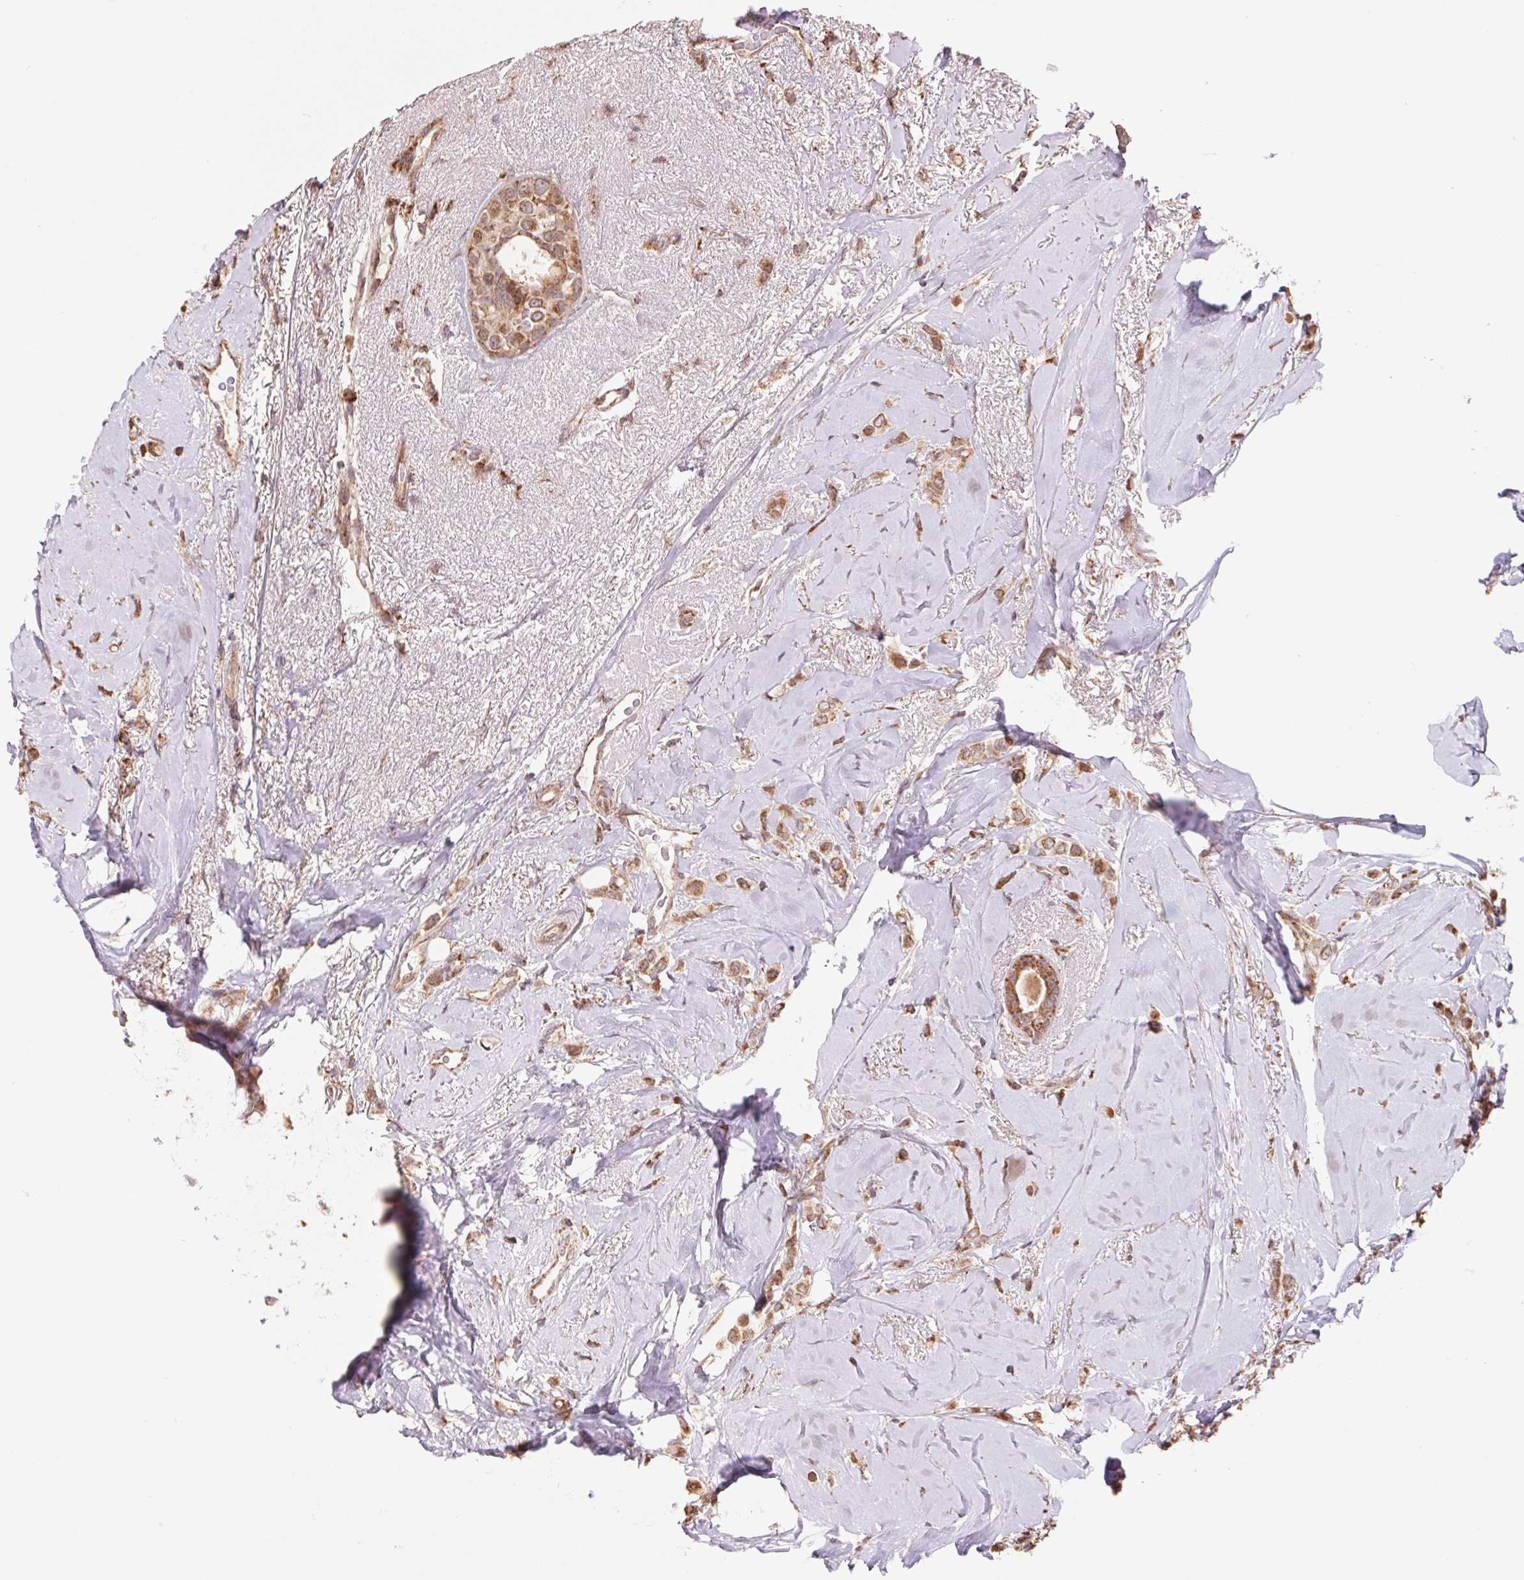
{"staining": {"intensity": "moderate", "quantity": ">75%", "location": "cytoplasmic/membranous"}, "tissue": "breast cancer", "cell_type": "Tumor cells", "image_type": "cancer", "snomed": [{"axis": "morphology", "description": "Lobular carcinoma"}, {"axis": "topography", "description": "Breast"}], "caption": "Breast cancer stained for a protein exhibits moderate cytoplasmic/membranous positivity in tumor cells.", "gene": "PDHA1", "patient": {"sex": "female", "age": 66}}